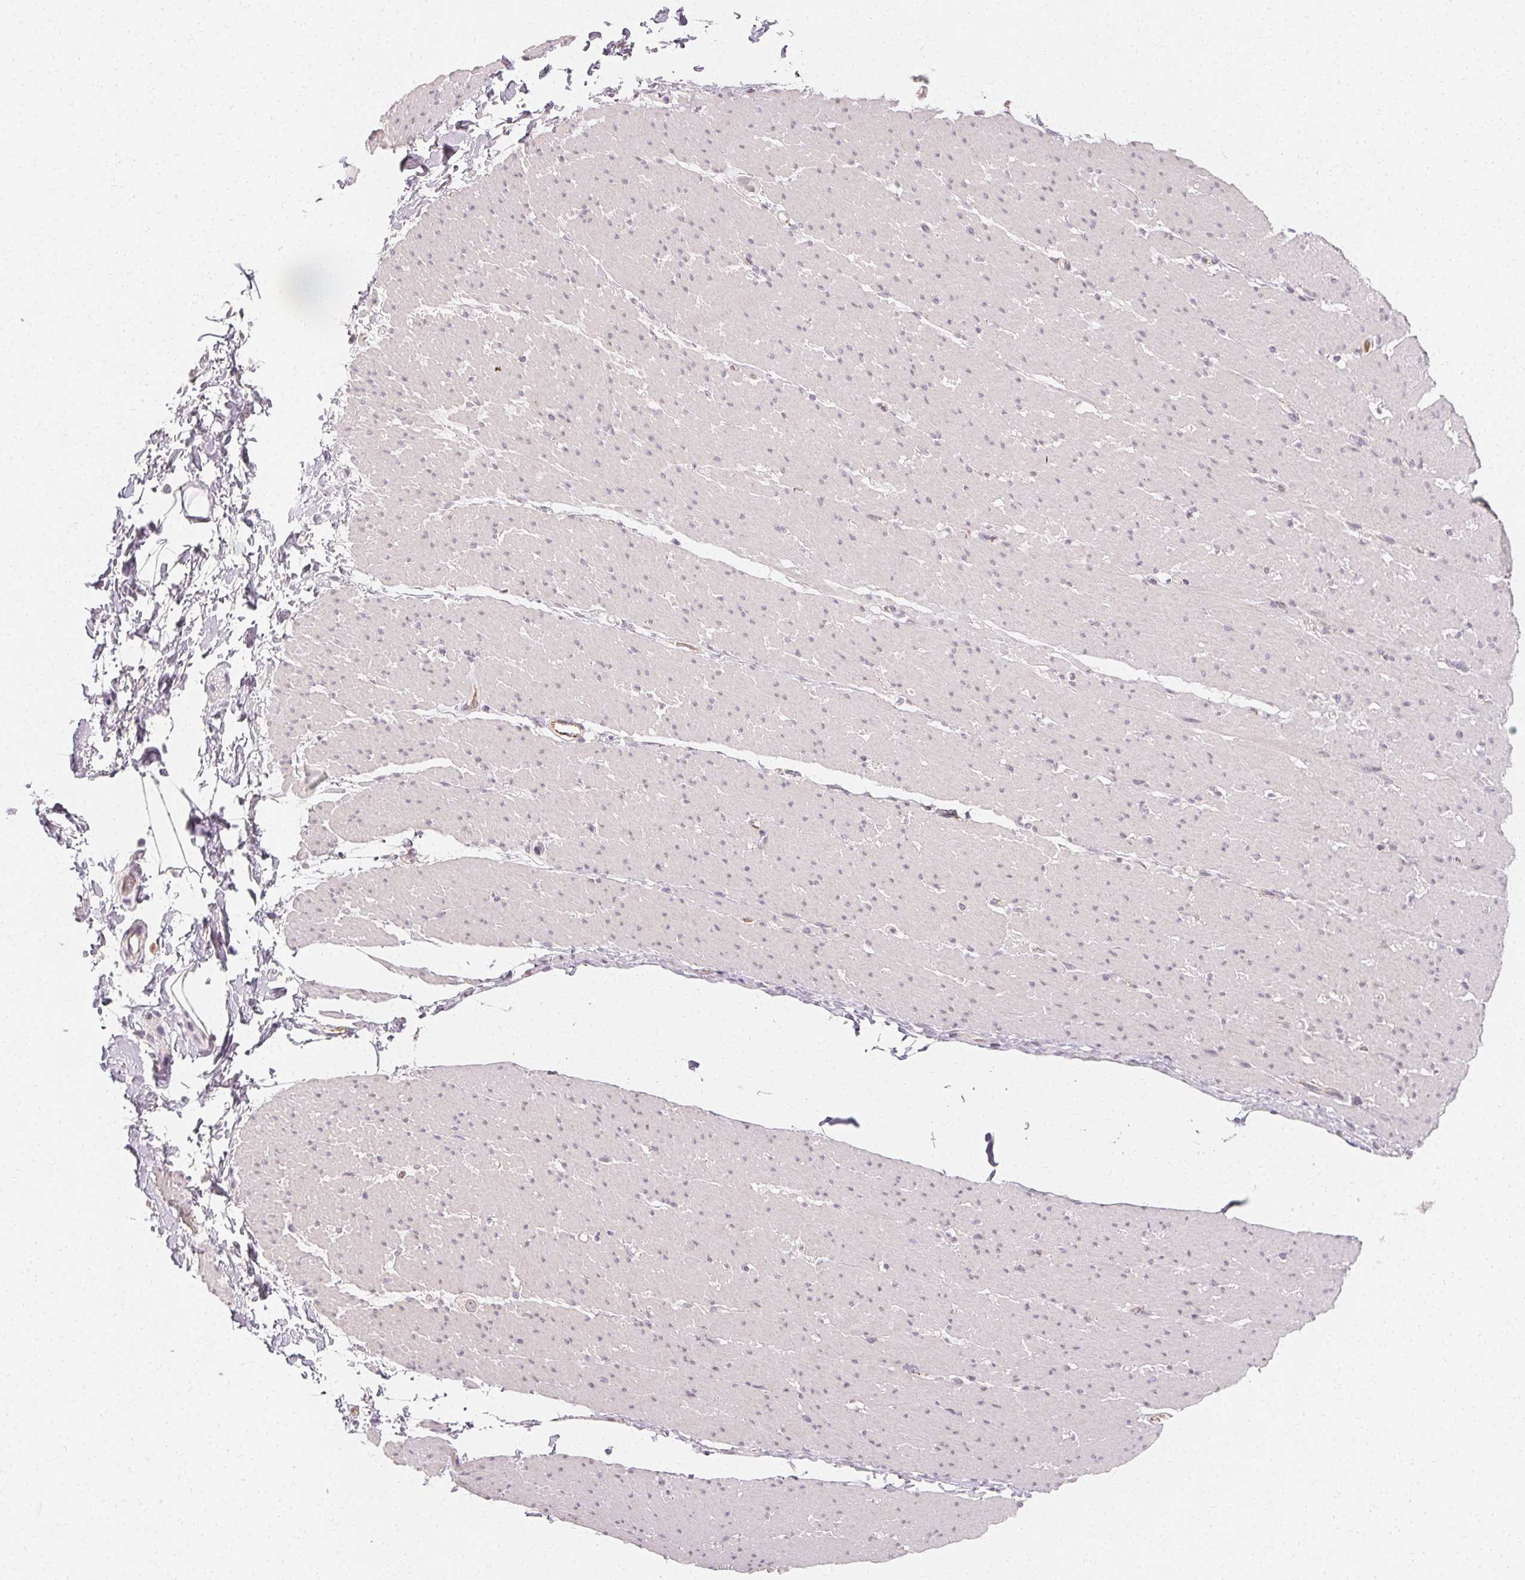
{"staining": {"intensity": "negative", "quantity": "none", "location": "none"}, "tissue": "smooth muscle", "cell_type": "Smooth muscle cells", "image_type": "normal", "snomed": [{"axis": "morphology", "description": "Normal tissue, NOS"}, {"axis": "topography", "description": "Smooth muscle"}, {"axis": "topography", "description": "Rectum"}], "caption": "Smooth muscle cells show no significant expression in benign smooth muscle.", "gene": "CLCNKA", "patient": {"sex": "male", "age": 53}}